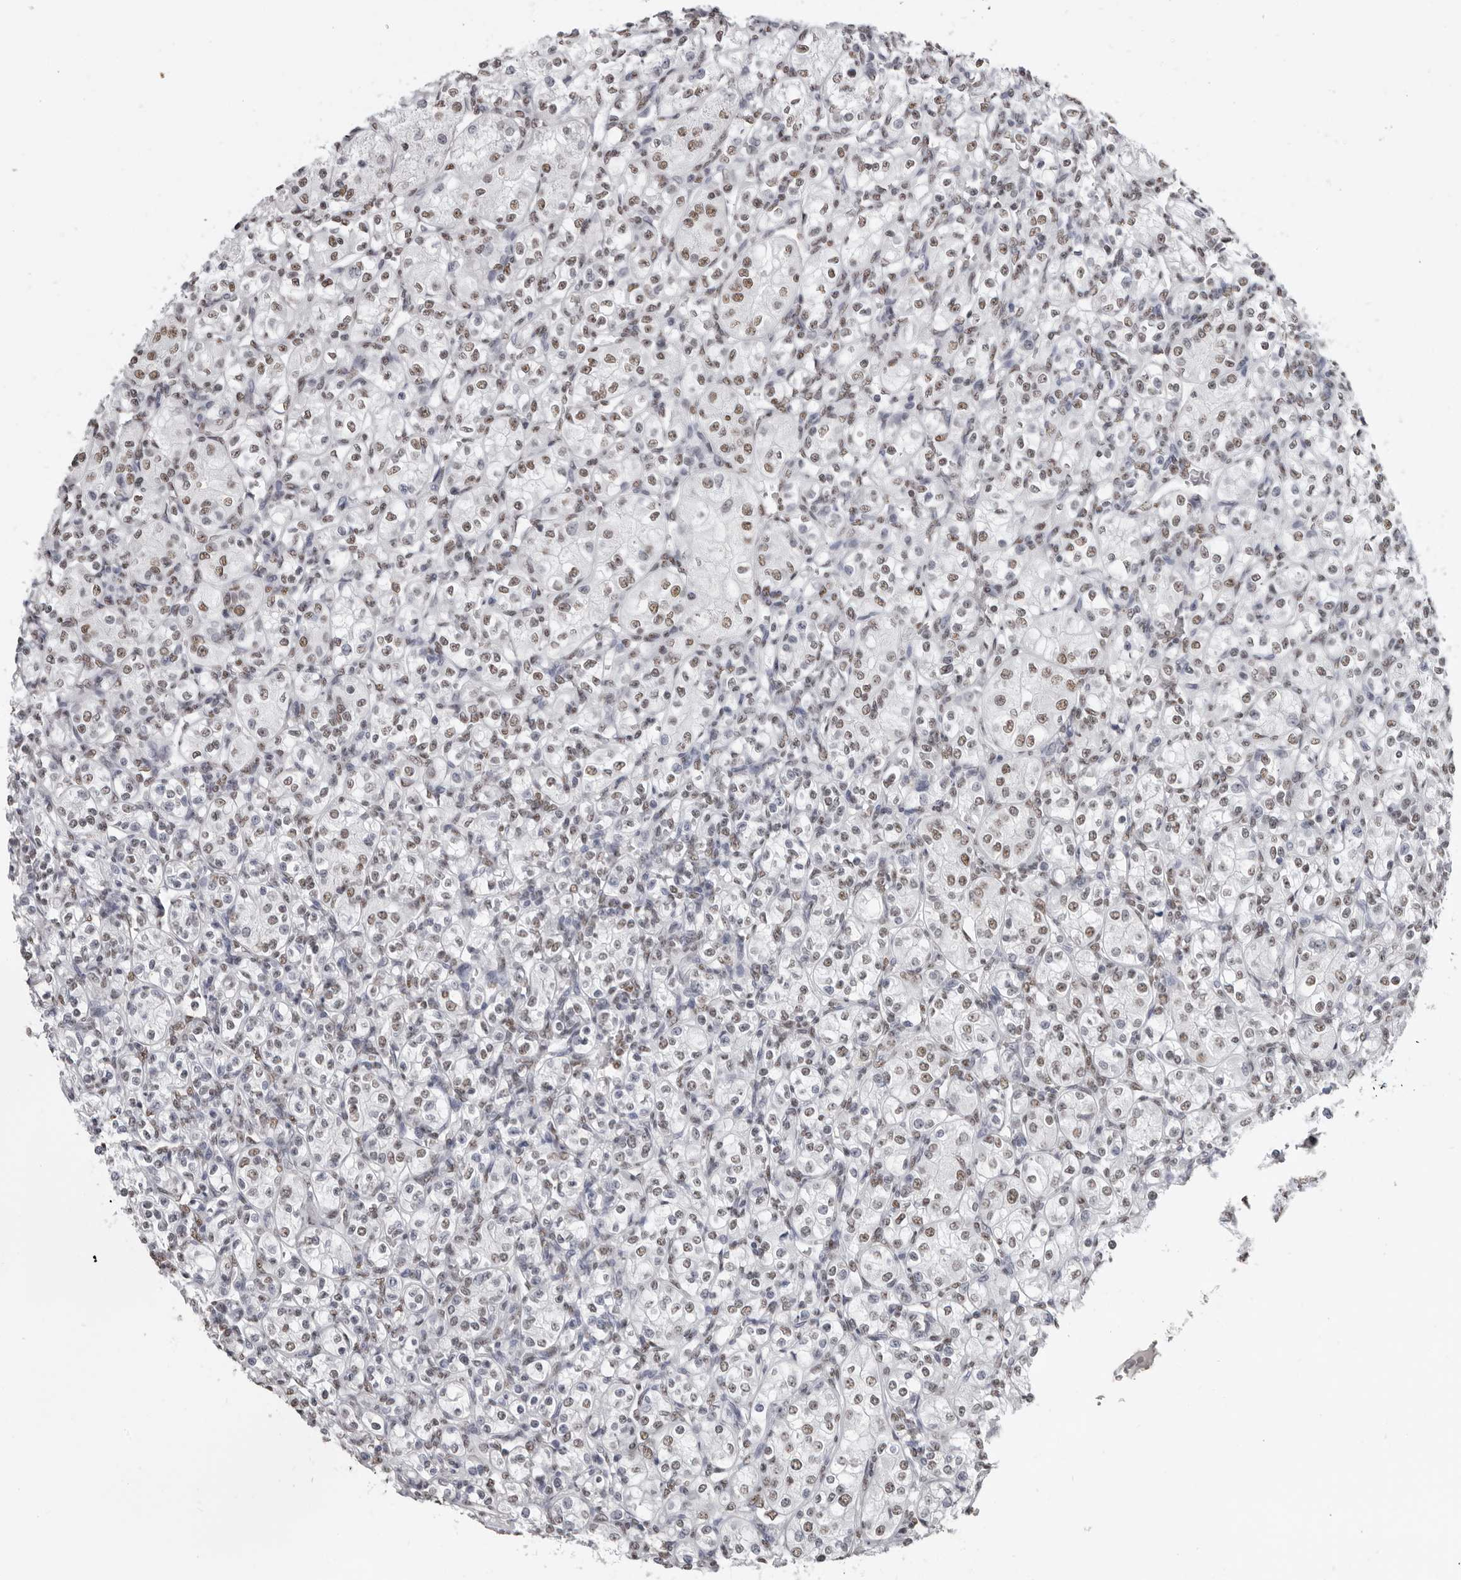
{"staining": {"intensity": "moderate", "quantity": ">75%", "location": "nuclear"}, "tissue": "renal cancer", "cell_type": "Tumor cells", "image_type": "cancer", "snomed": [{"axis": "morphology", "description": "Adenocarcinoma, NOS"}, {"axis": "topography", "description": "Kidney"}], "caption": "Immunohistochemical staining of renal cancer demonstrates medium levels of moderate nuclear staining in about >75% of tumor cells.", "gene": "SCAF4", "patient": {"sex": "male", "age": 77}}